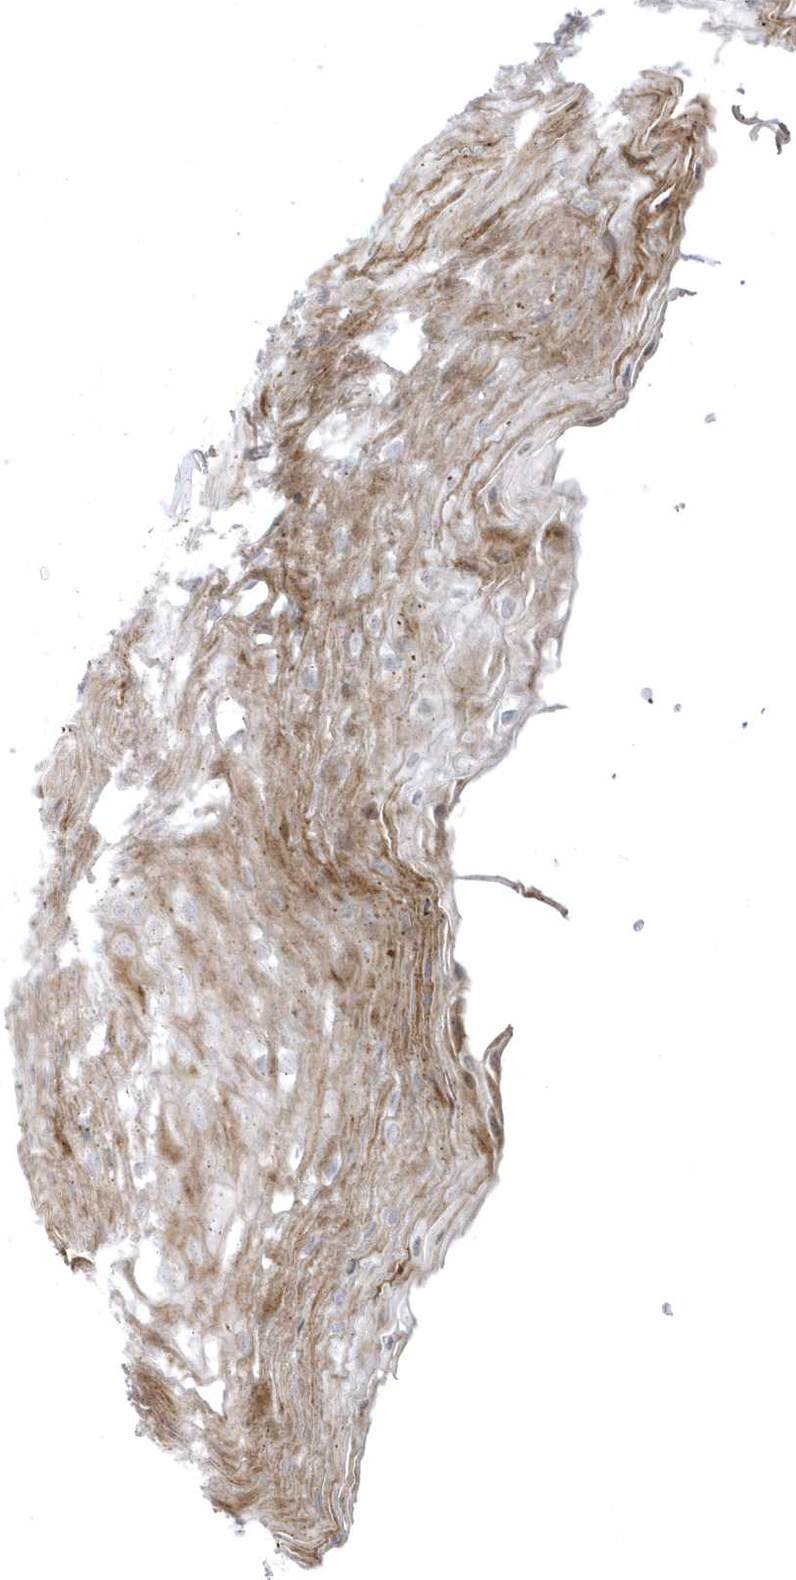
{"staining": {"intensity": "moderate", "quantity": "25%-75%", "location": "cytoplasmic/membranous"}, "tissue": "esophagus", "cell_type": "Squamous epithelial cells", "image_type": "normal", "snomed": [{"axis": "morphology", "description": "Normal tissue, NOS"}, {"axis": "topography", "description": "Esophagus"}], "caption": "Immunohistochemistry (IHC) (DAB) staining of normal esophagus exhibits moderate cytoplasmic/membranous protein expression in about 25%-75% of squamous epithelial cells.", "gene": "MASP2", "patient": {"sex": "female", "age": 66}}